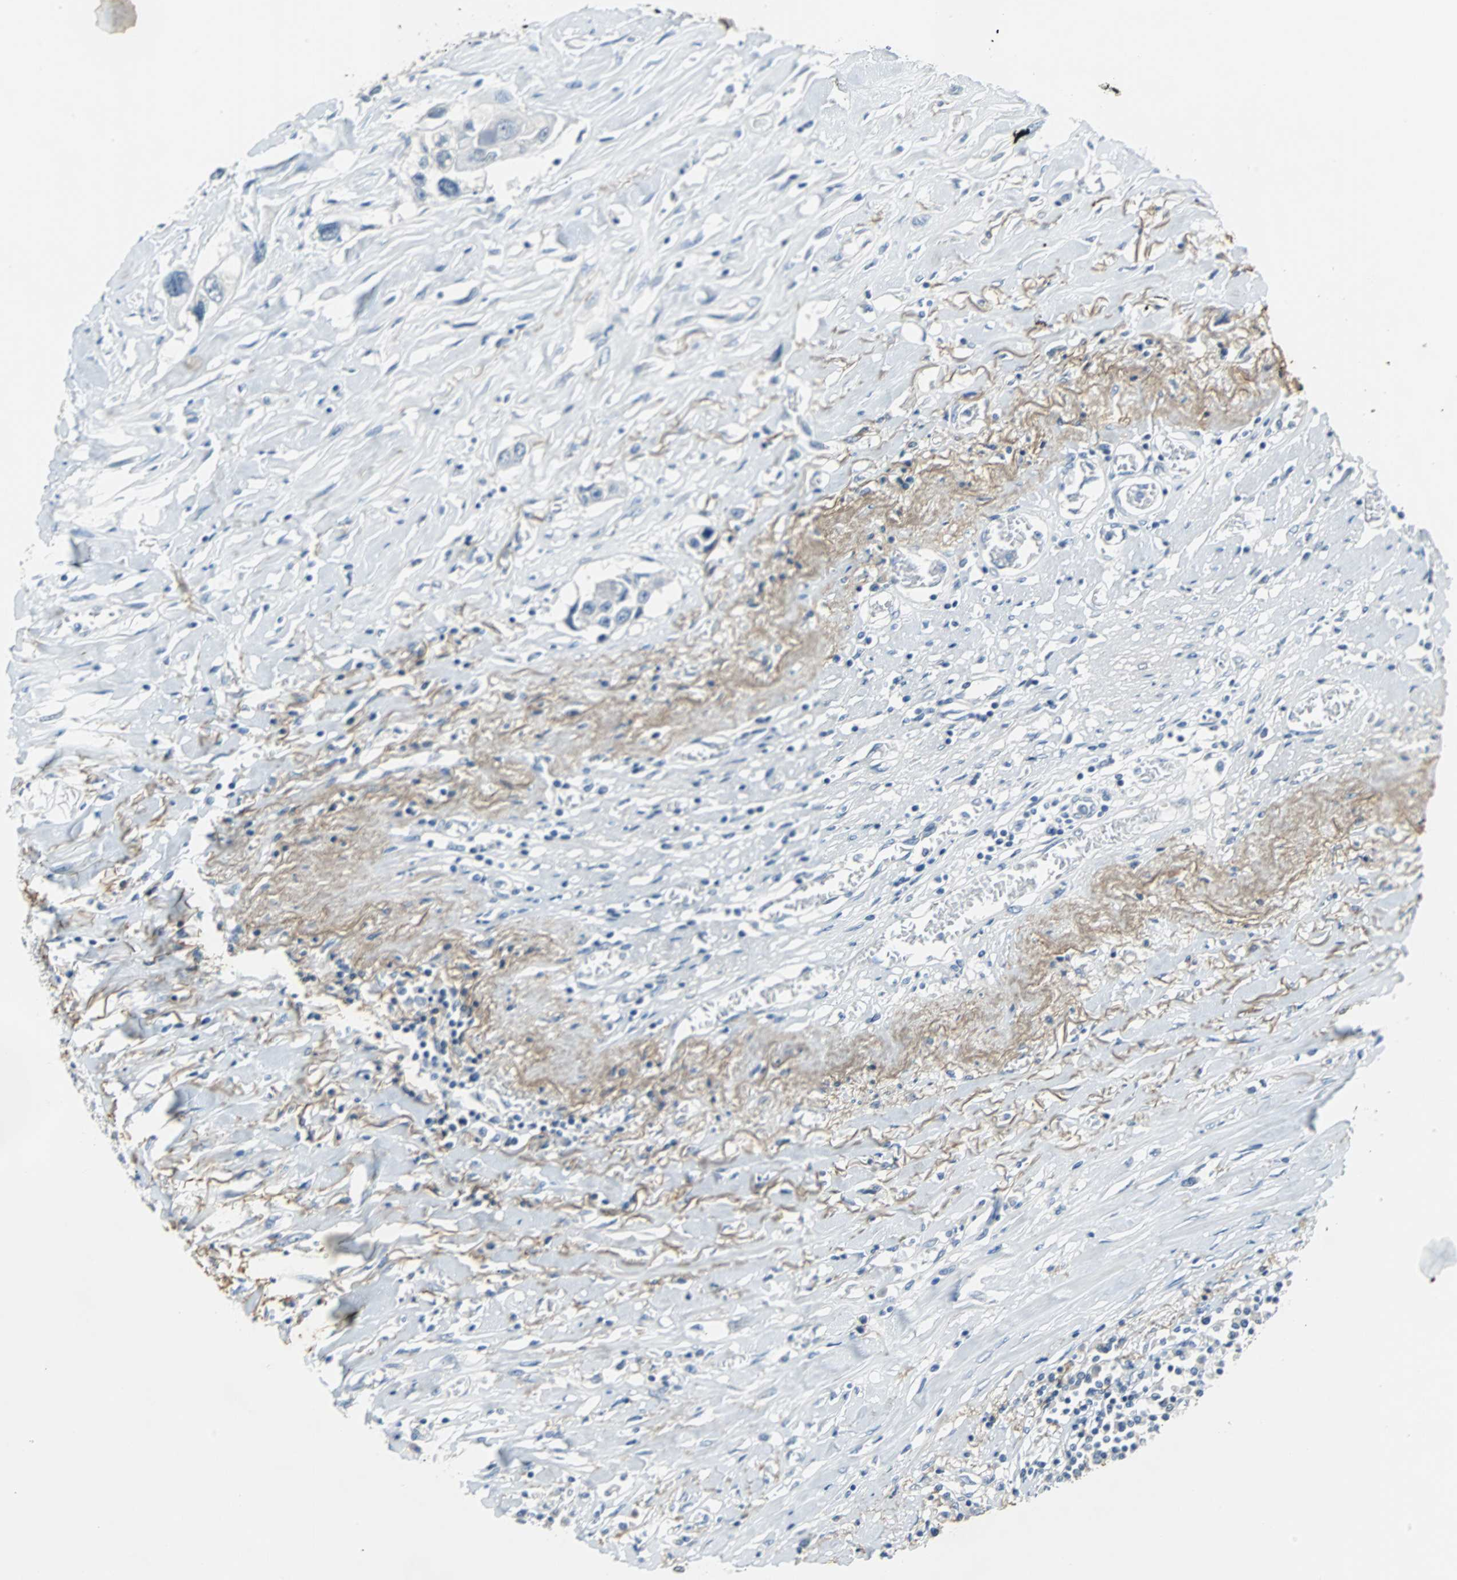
{"staining": {"intensity": "negative", "quantity": "none", "location": "none"}, "tissue": "lung cancer", "cell_type": "Tumor cells", "image_type": "cancer", "snomed": [{"axis": "morphology", "description": "Squamous cell carcinoma, NOS"}, {"axis": "topography", "description": "Lung"}], "caption": "Photomicrograph shows no protein expression in tumor cells of squamous cell carcinoma (lung) tissue. (IHC, brightfield microscopy, high magnification).", "gene": "MUC7", "patient": {"sex": "male", "age": 71}}